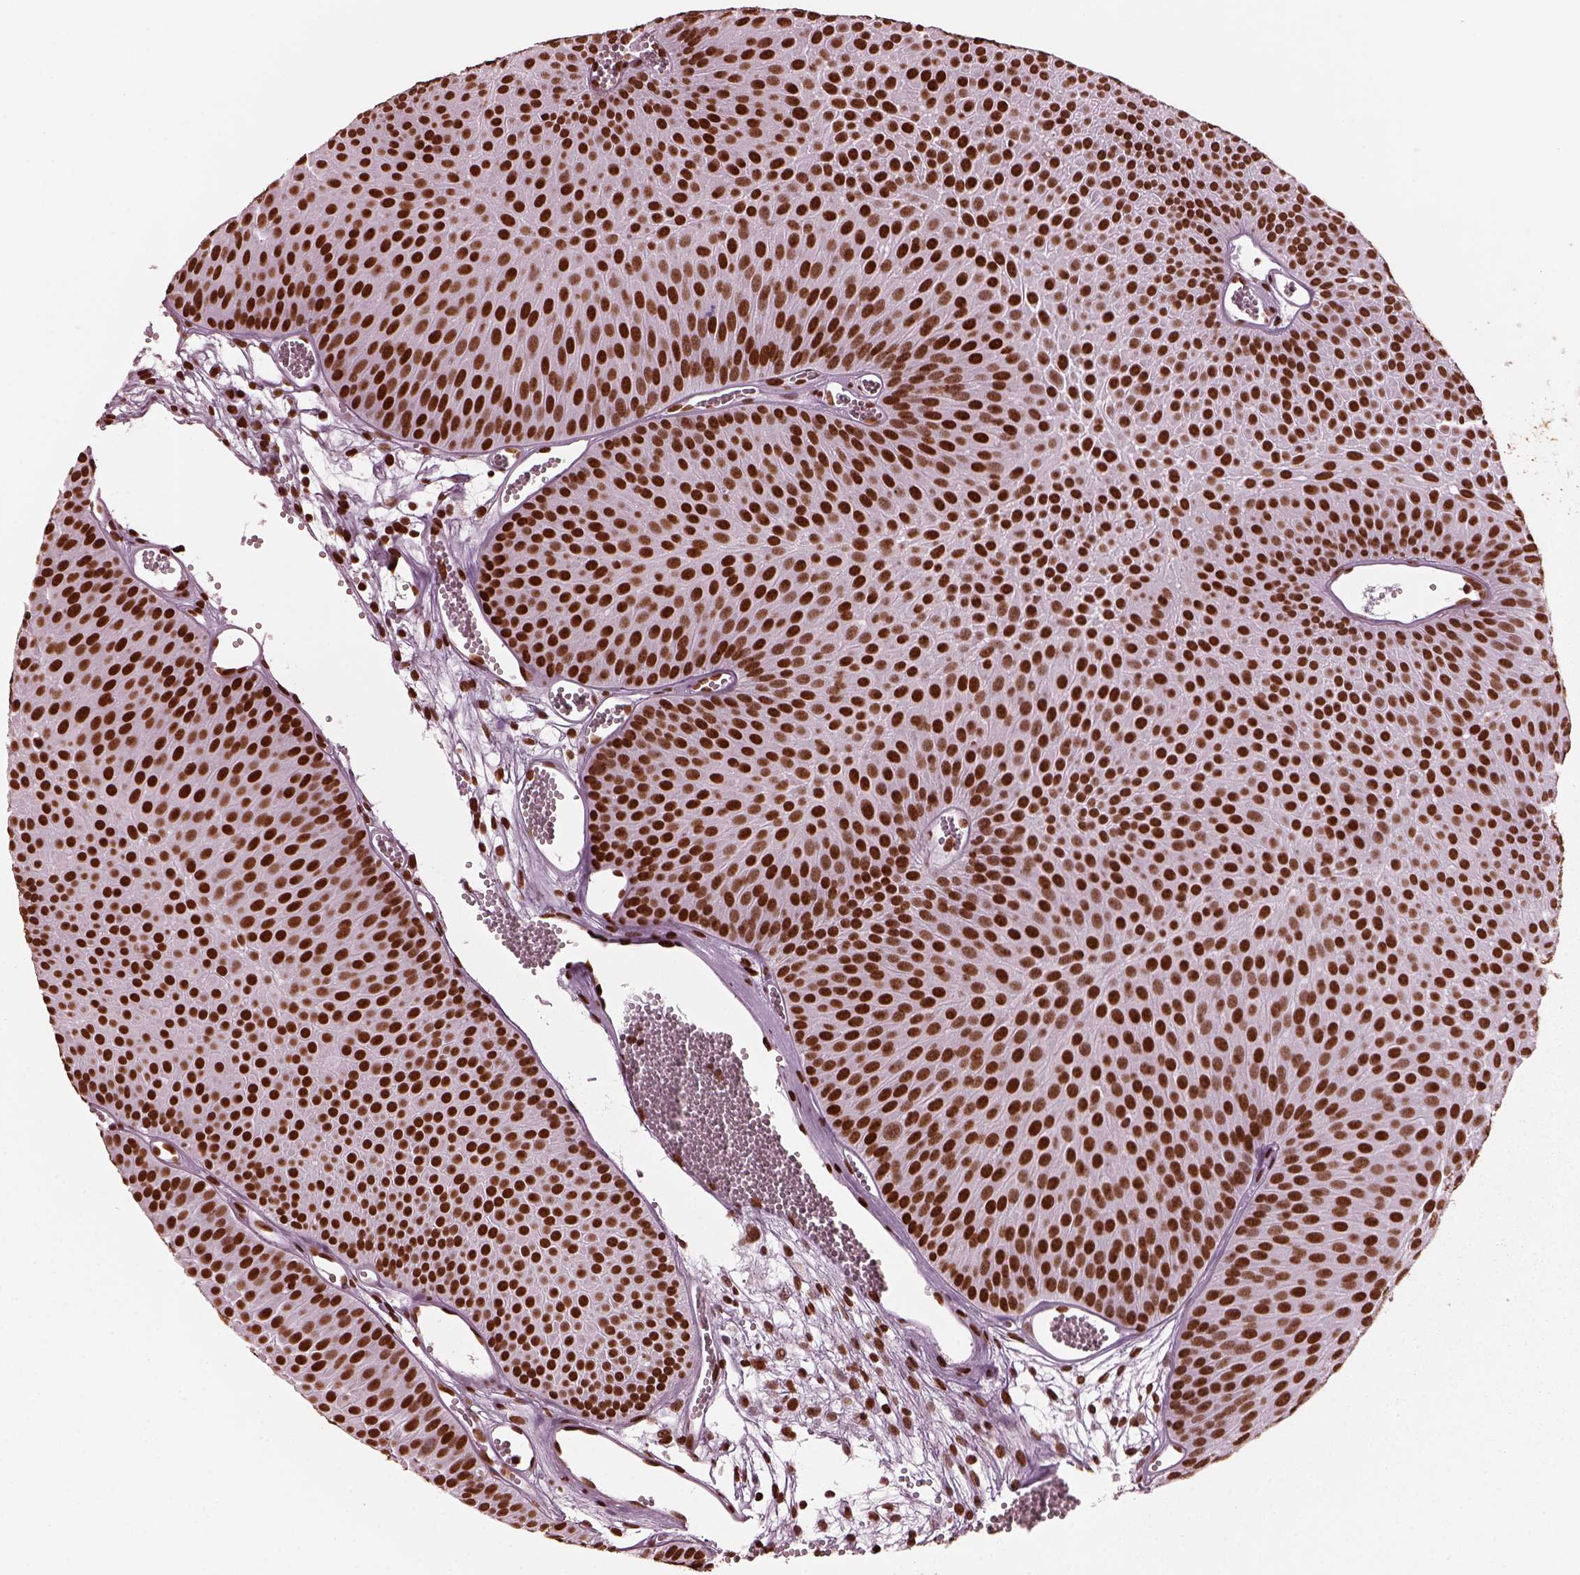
{"staining": {"intensity": "strong", "quantity": ">75%", "location": "nuclear"}, "tissue": "urothelial cancer", "cell_type": "Tumor cells", "image_type": "cancer", "snomed": [{"axis": "morphology", "description": "Urothelial carcinoma, Low grade"}, {"axis": "topography", "description": "Urinary bladder"}], "caption": "Protein expression analysis of urothelial cancer exhibits strong nuclear staining in approximately >75% of tumor cells.", "gene": "CBFA2T3", "patient": {"sex": "male", "age": 52}}